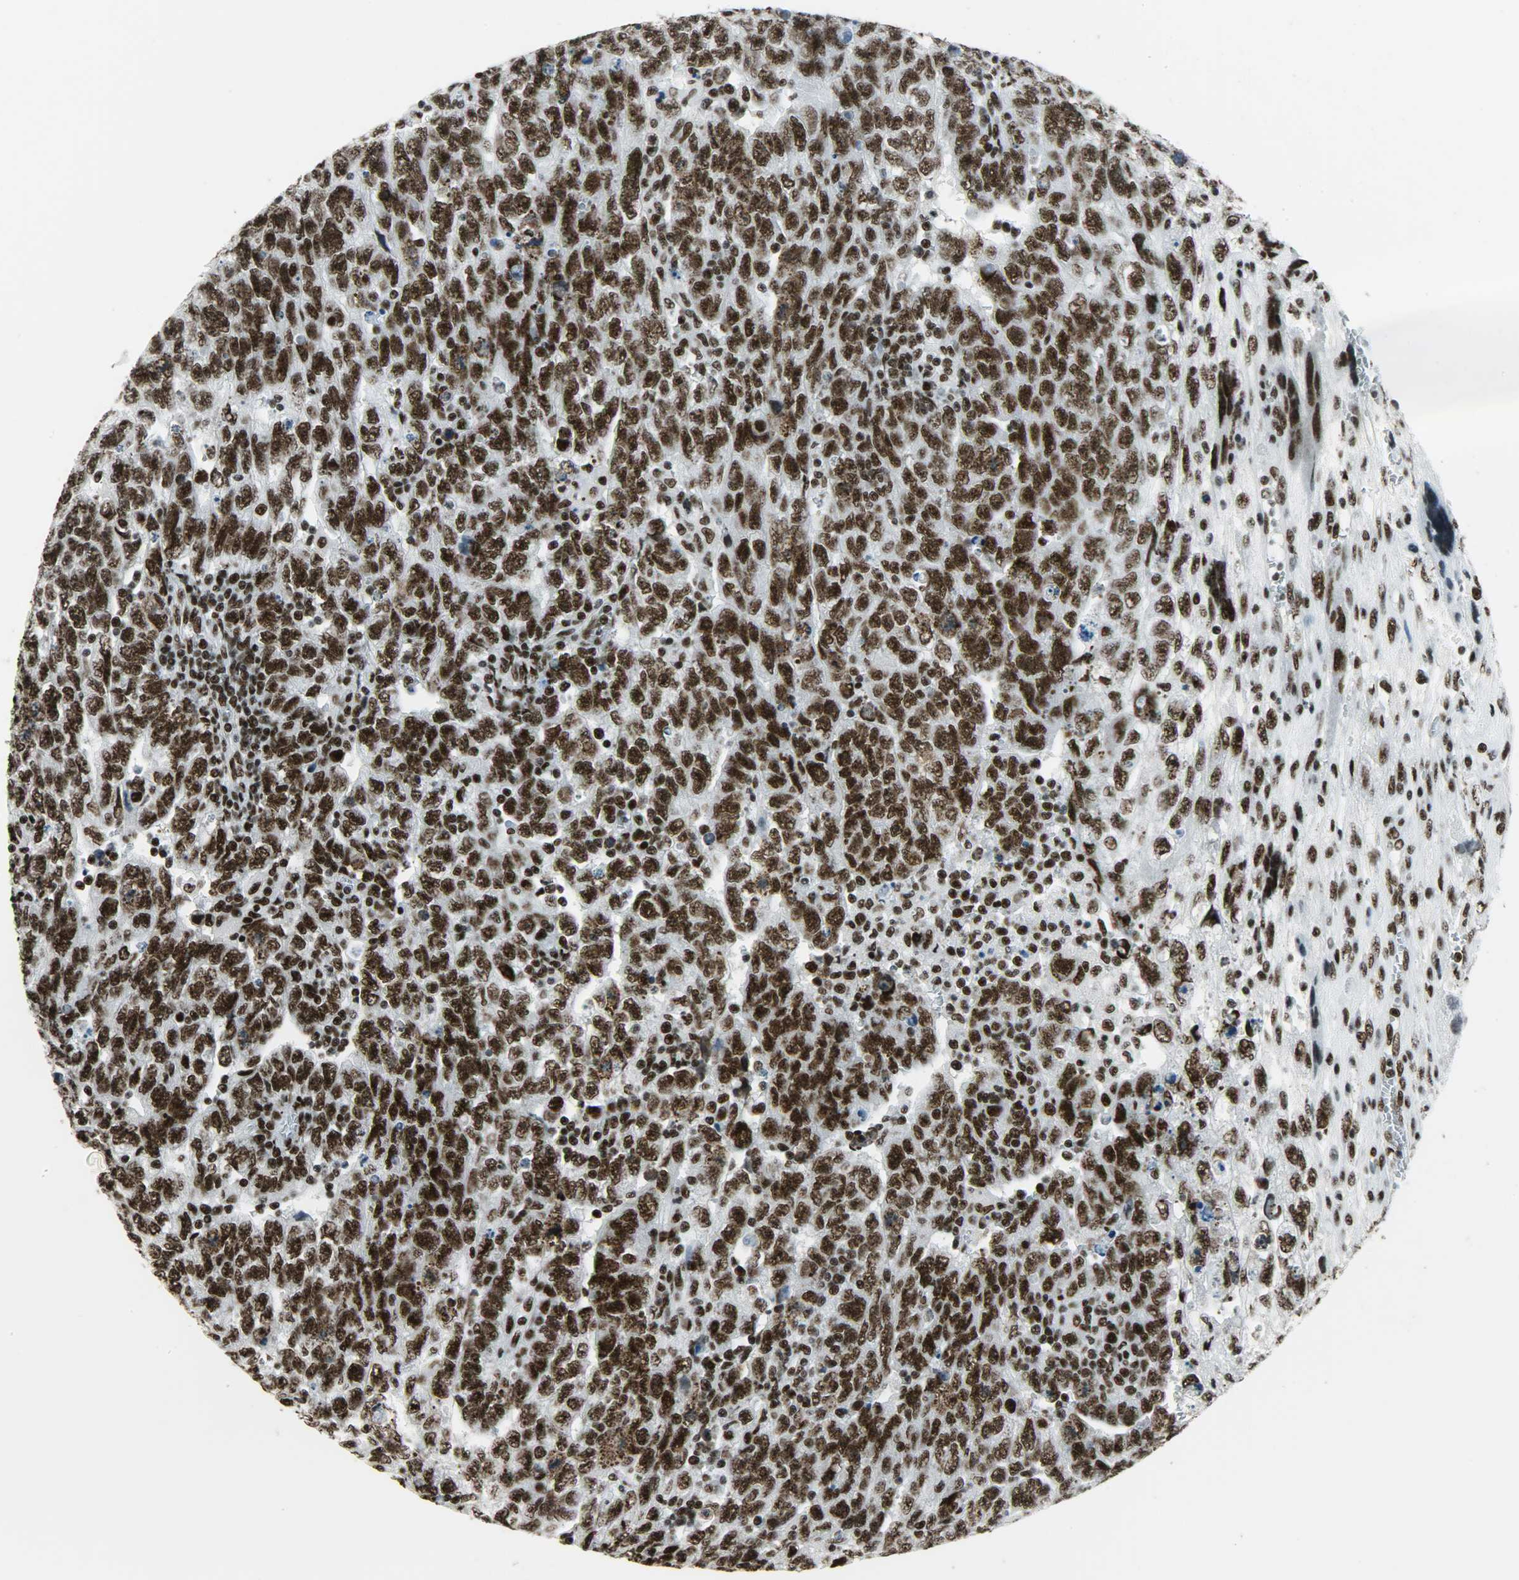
{"staining": {"intensity": "strong", "quantity": ">75%", "location": "nuclear"}, "tissue": "testis cancer", "cell_type": "Tumor cells", "image_type": "cancer", "snomed": [{"axis": "morphology", "description": "Carcinoma, Embryonal, NOS"}, {"axis": "topography", "description": "Testis"}], "caption": "Immunohistochemical staining of testis cancer (embryonal carcinoma) demonstrates high levels of strong nuclear positivity in about >75% of tumor cells.", "gene": "SNRPA", "patient": {"sex": "male", "age": 28}}